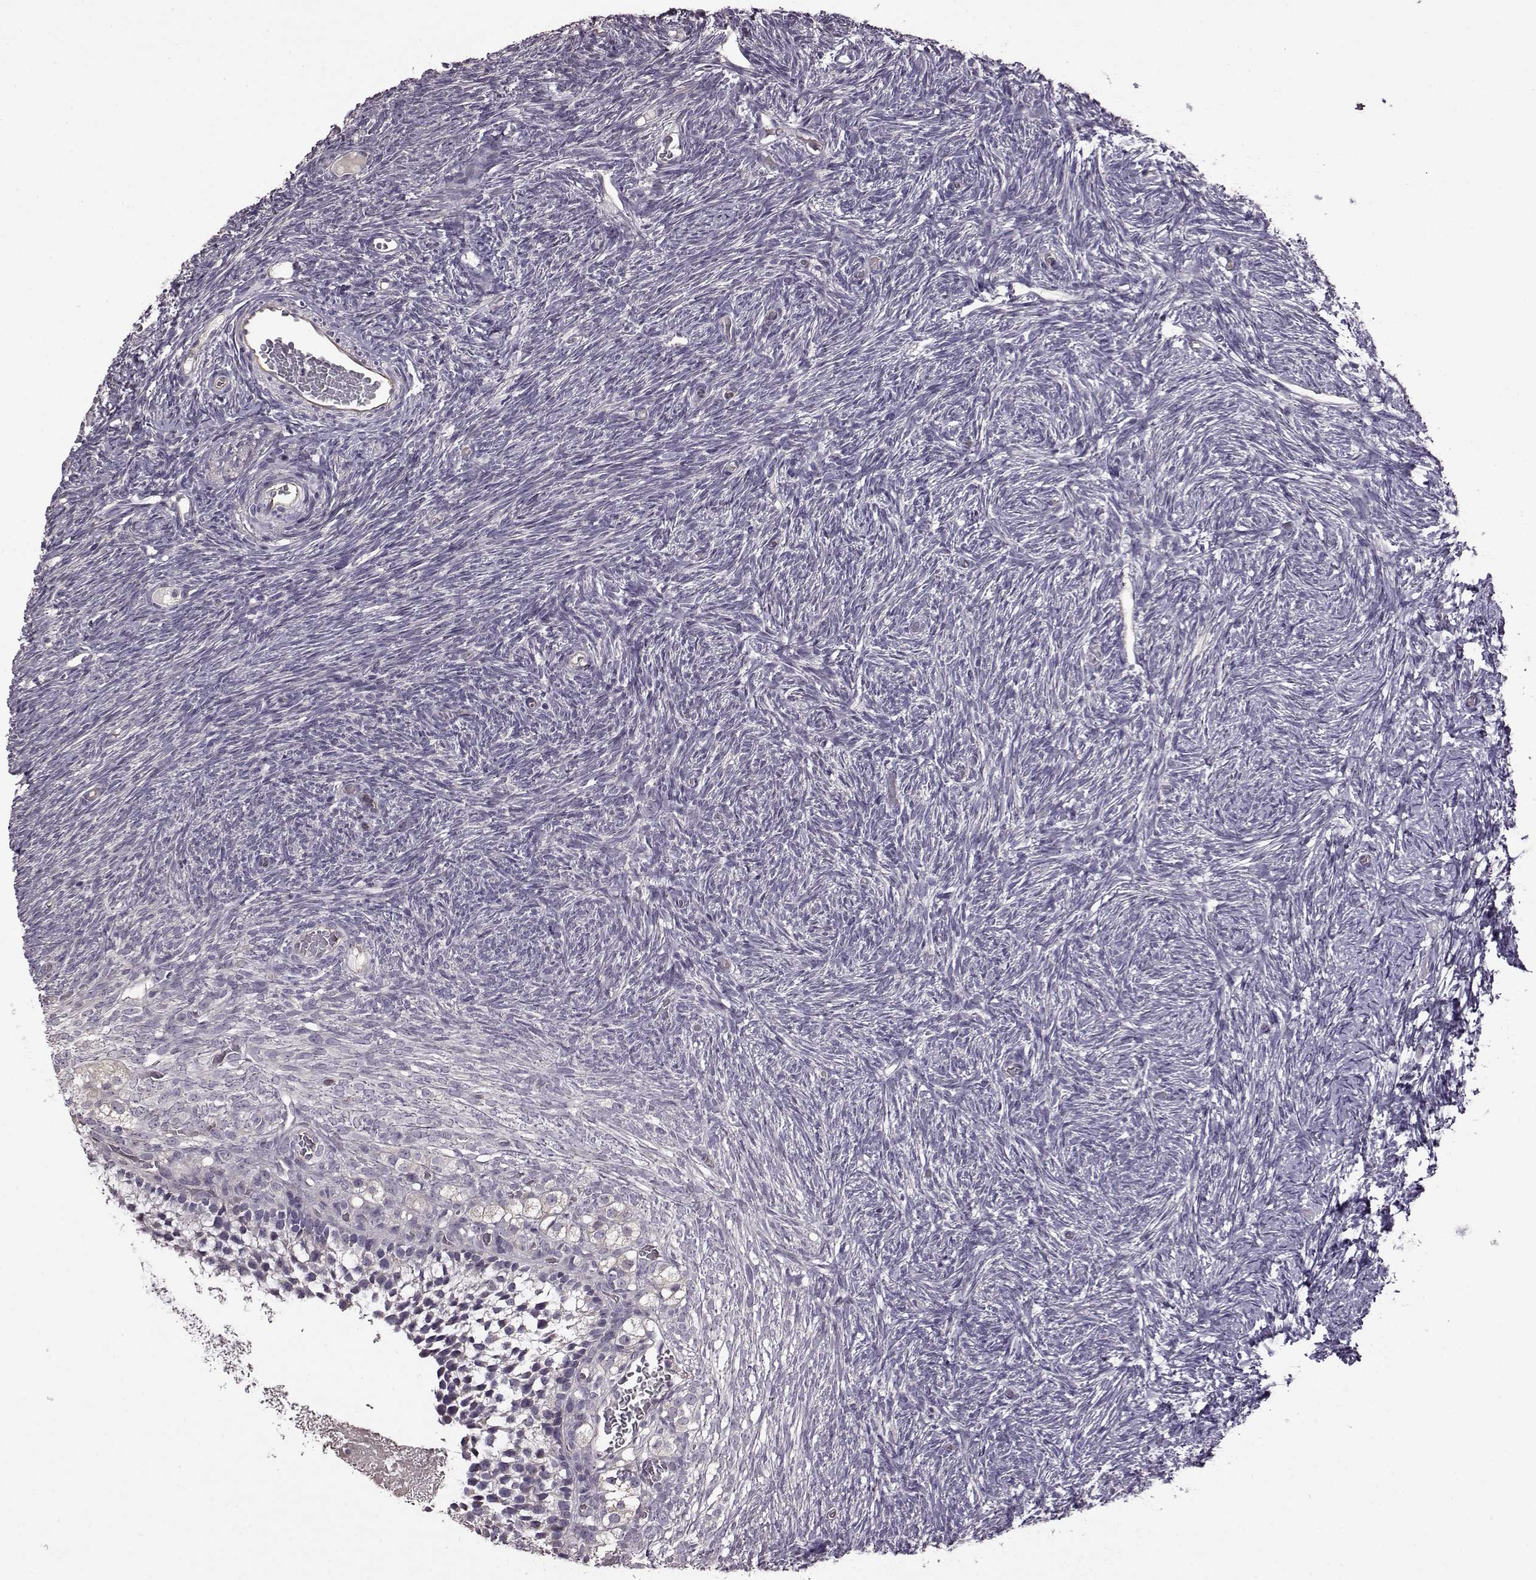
{"staining": {"intensity": "negative", "quantity": "none", "location": "none"}, "tissue": "ovary", "cell_type": "Follicle cells", "image_type": "normal", "snomed": [{"axis": "morphology", "description": "Normal tissue, NOS"}, {"axis": "topography", "description": "Ovary"}], "caption": "Immunohistochemistry (IHC) photomicrograph of normal ovary: human ovary stained with DAB (3,3'-diaminobenzidine) shows no significant protein expression in follicle cells.", "gene": "EDDM3B", "patient": {"sex": "female", "age": 39}}